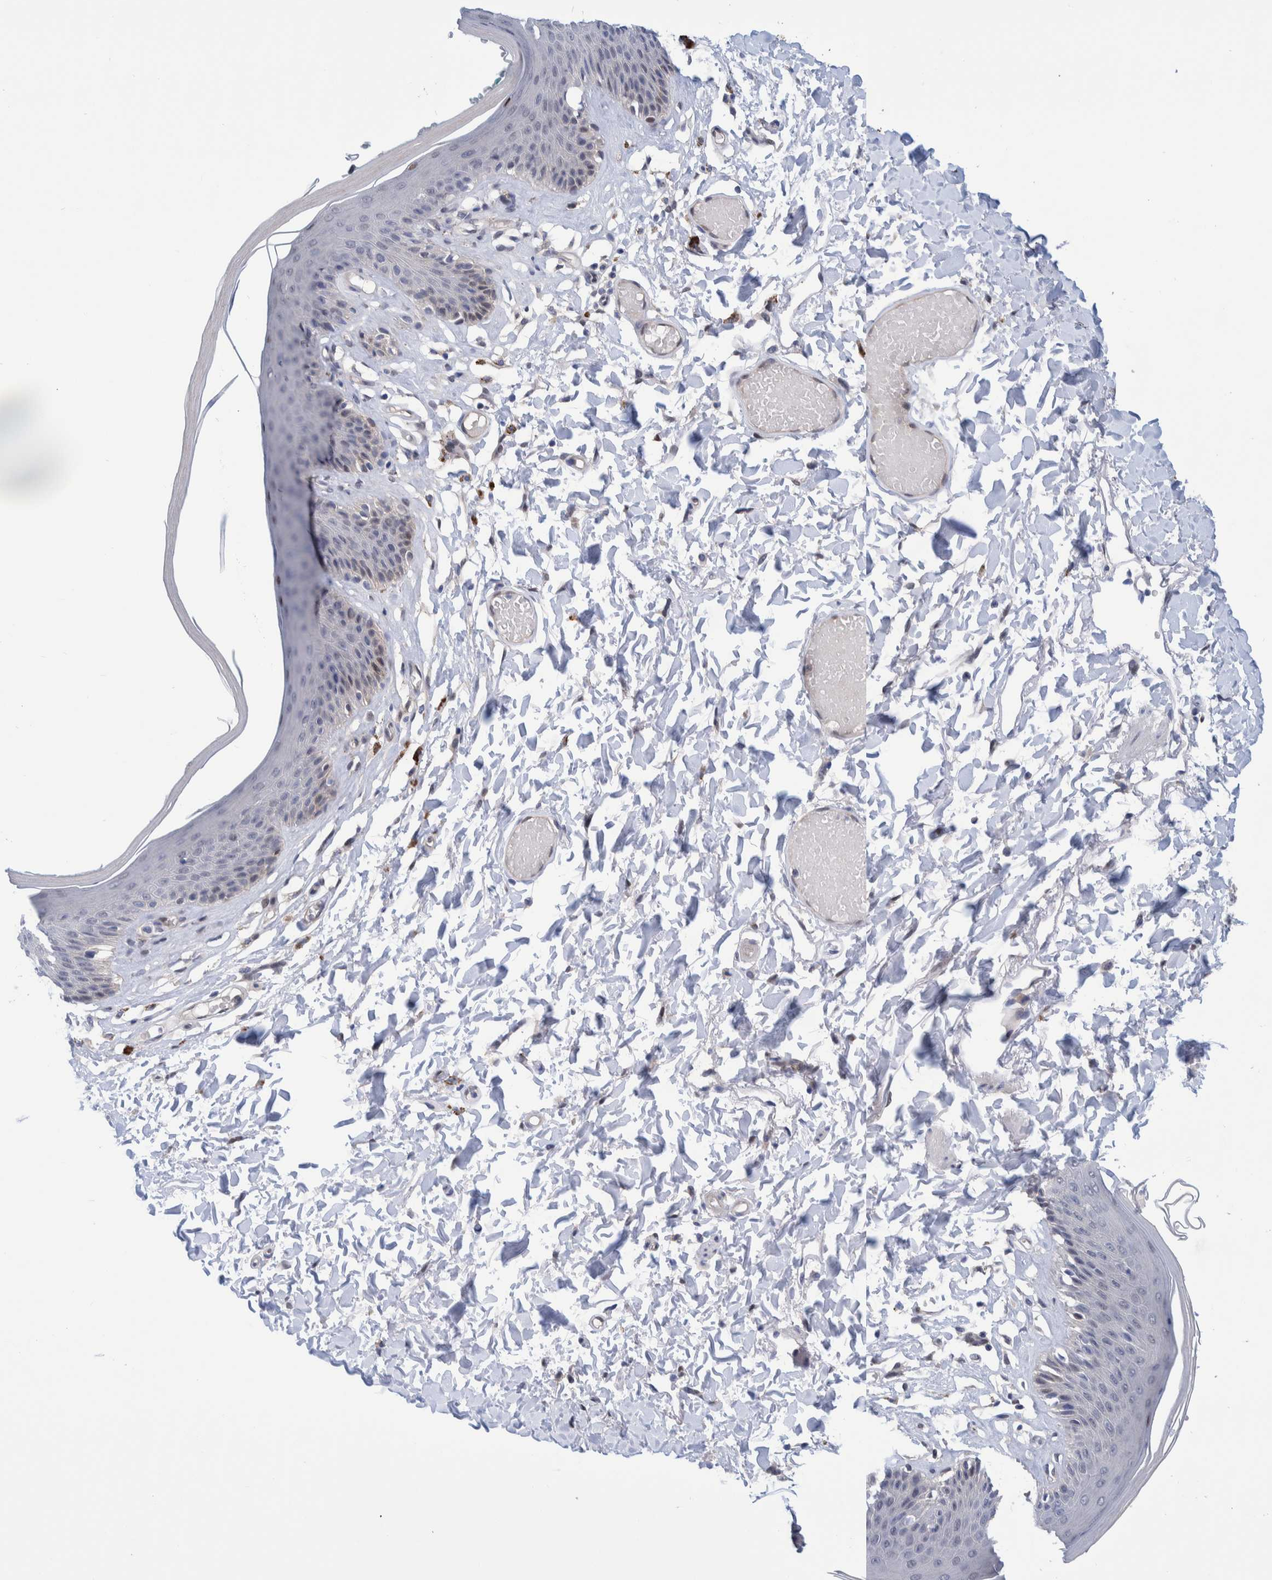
{"staining": {"intensity": "moderate", "quantity": "<25%", "location": "cytoplasmic/membranous"}, "tissue": "skin", "cell_type": "Epidermal cells", "image_type": "normal", "snomed": [{"axis": "morphology", "description": "Normal tissue, NOS"}, {"axis": "topography", "description": "Vulva"}], "caption": "Unremarkable skin shows moderate cytoplasmic/membranous expression in approximately <25% of epidermal cells, visualized by immunohistochemistry.", "gene": "PFAS", "patient": {"sex": "female", "age": 73}}